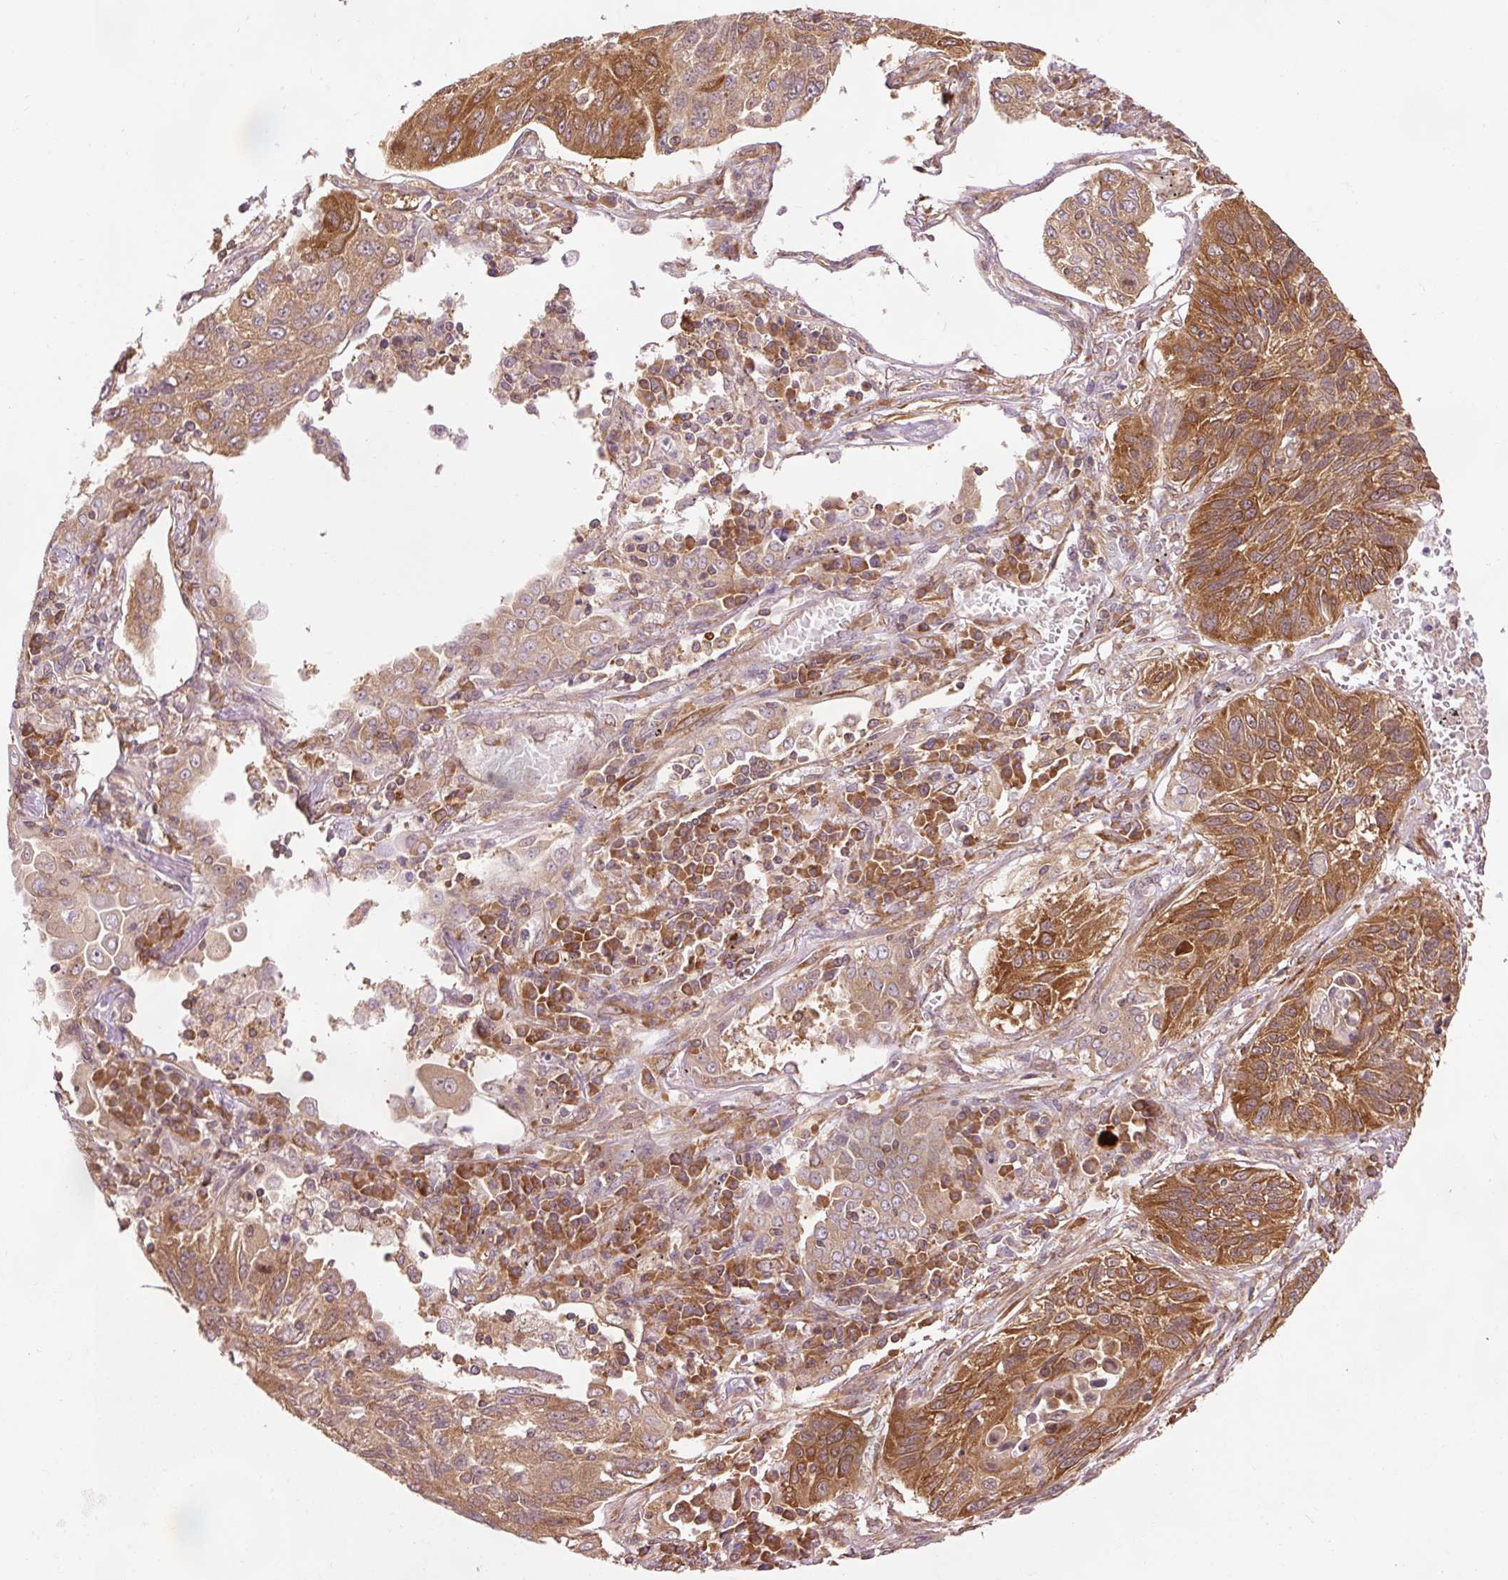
{"staining": {"intensity": "moderate", "quantity": ">75%", "location": "cytoplasmic/membranous"}, "tissue": "lung cancer", "cell_type": "Tumor cells", "image_type": "cancer", "snomed": [{"axis": "morphology", "description": "Squamous cell carcinoma, NOS"}, {"axis": "topography", "description": "Lung"}], "caption": "Human lung squamous cell carcinoma stained with a protein marker displays moderate staining in tumor cells.", "gene": "PDAP1", "patient": {"sex": "female", "age": 66}}